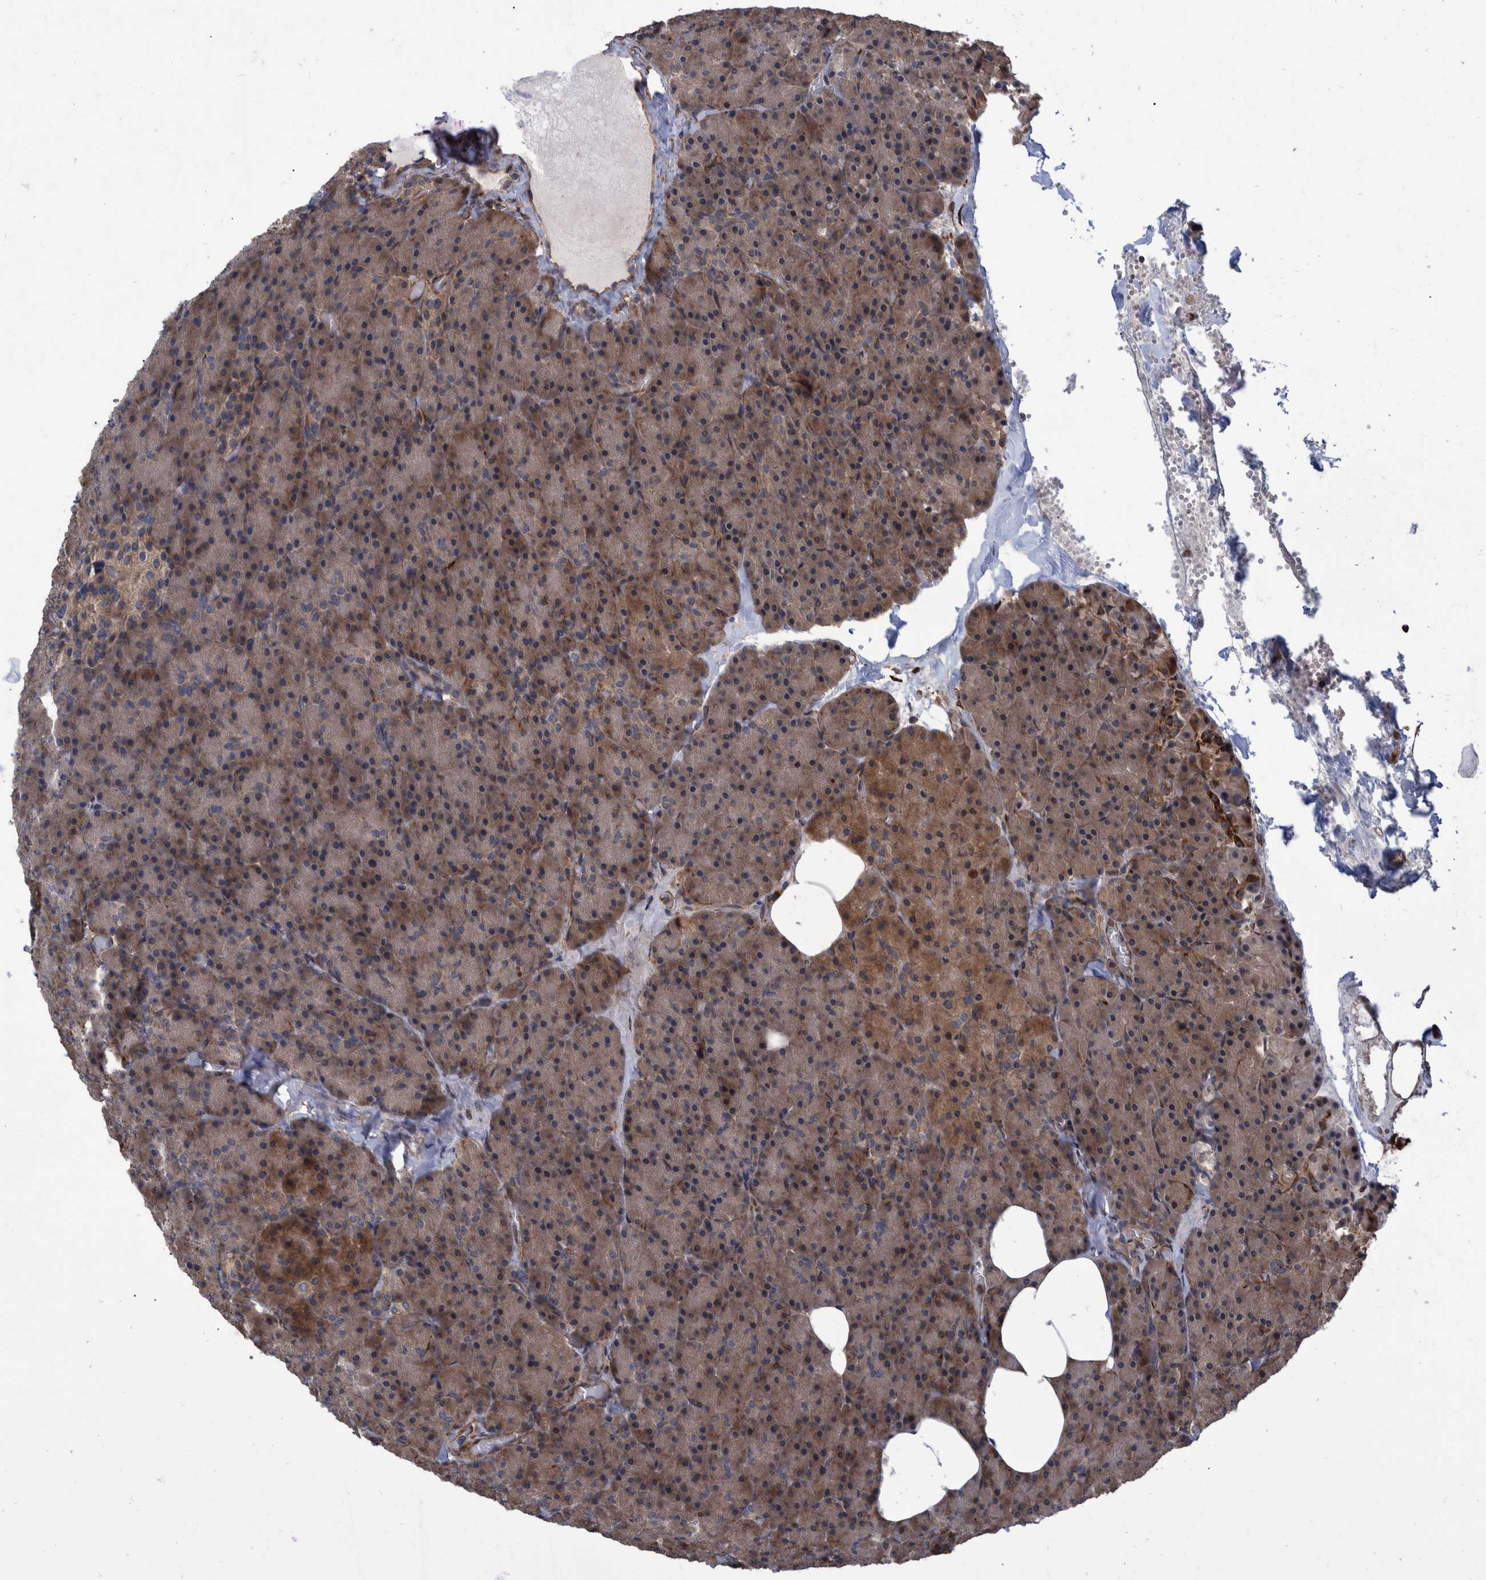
{"staining": {"intensity": "moderate", "quantity": ">75%", "location": "cytoplasmic/membranous"}, "tissue": "pancreas", "cell_type": "Exocrine glandular cells", "image_type": "normal", "snomed": [{"axis": "morphology", "description": "Normal tissue, NOS"}, {"axis": "morphology", "description": "Carcinoid, malignant, NOS"}, {"axis": "topography", "description": "Pancreas"}], "caption": "Pancreas stained for a protein (brown) displays moderate cytoplasmic/membranous positive staining in about >75% of exocrine glandular cells.", "gene": "TNFRSF10B", "patient": {"sex": "female", "age": 35}}